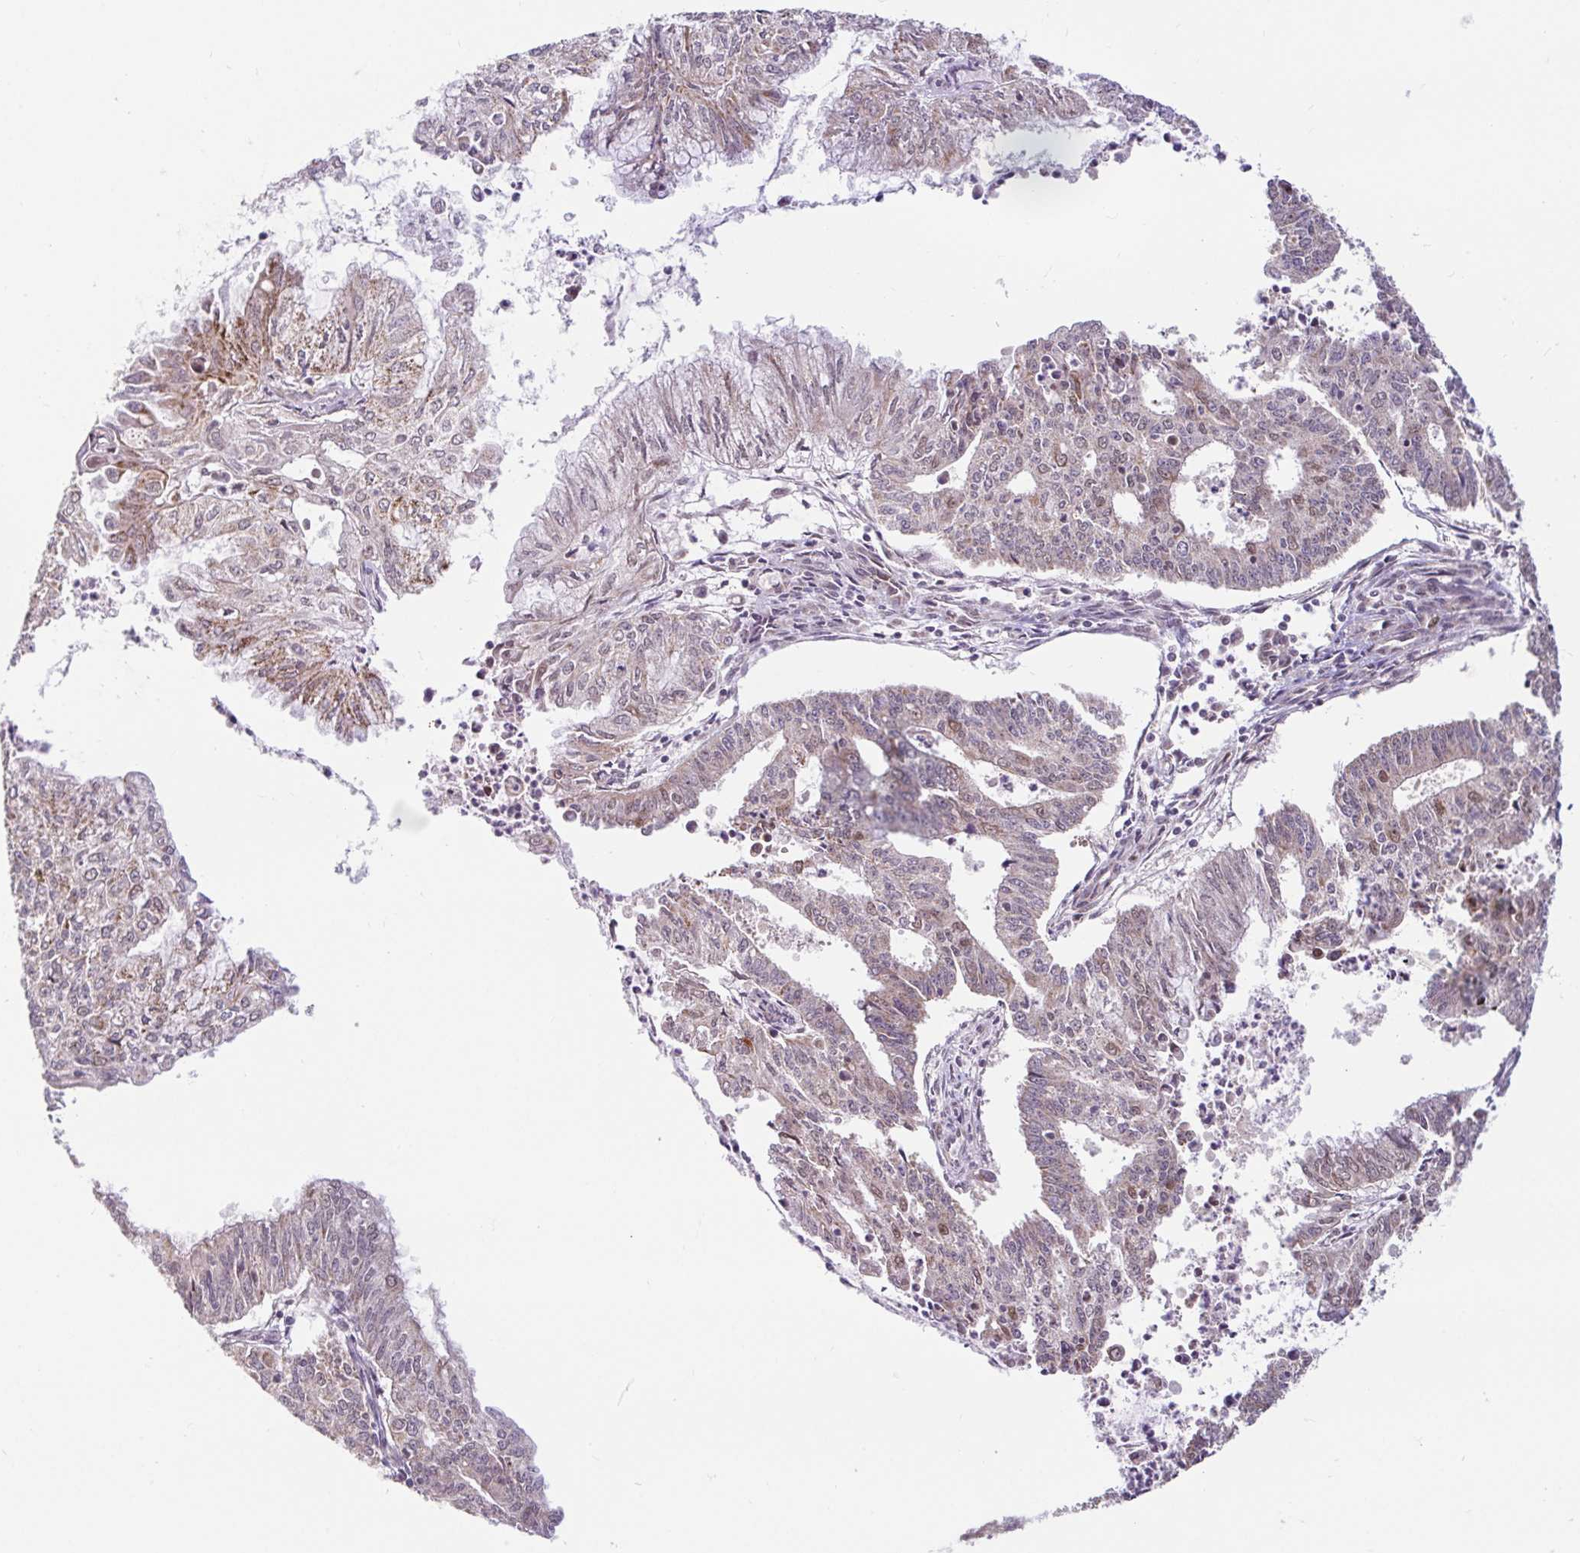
{"staining": {"intensity": "weak", "quantity": "25%-75%", "location": "cytoplasmic/membranous,nuclear"}, "tissue": "endometrial cancer", "cell_type": "Tumor cells", "image_type": "cancer", "snomed": [{"axis": "morphology", "description": "Adenocarcinoma, NOS"}, {"axis": "topography", "description": "Endometrium"}], "caption": "Weak cytoplasmic/membranous and nuclear protein staining is appreciated in approximately 25%-75% of tumor cells in endometrial cancer (adenocarcinoma). The protein of interest is stained brown, and the nuclei are stained in blue (DAB (3,3'-diaminobenzidine) IHC with brightfield microscopy, high magnification).", "gene": "TIMM50", "patient": {"sex": "female", "age": 61}}